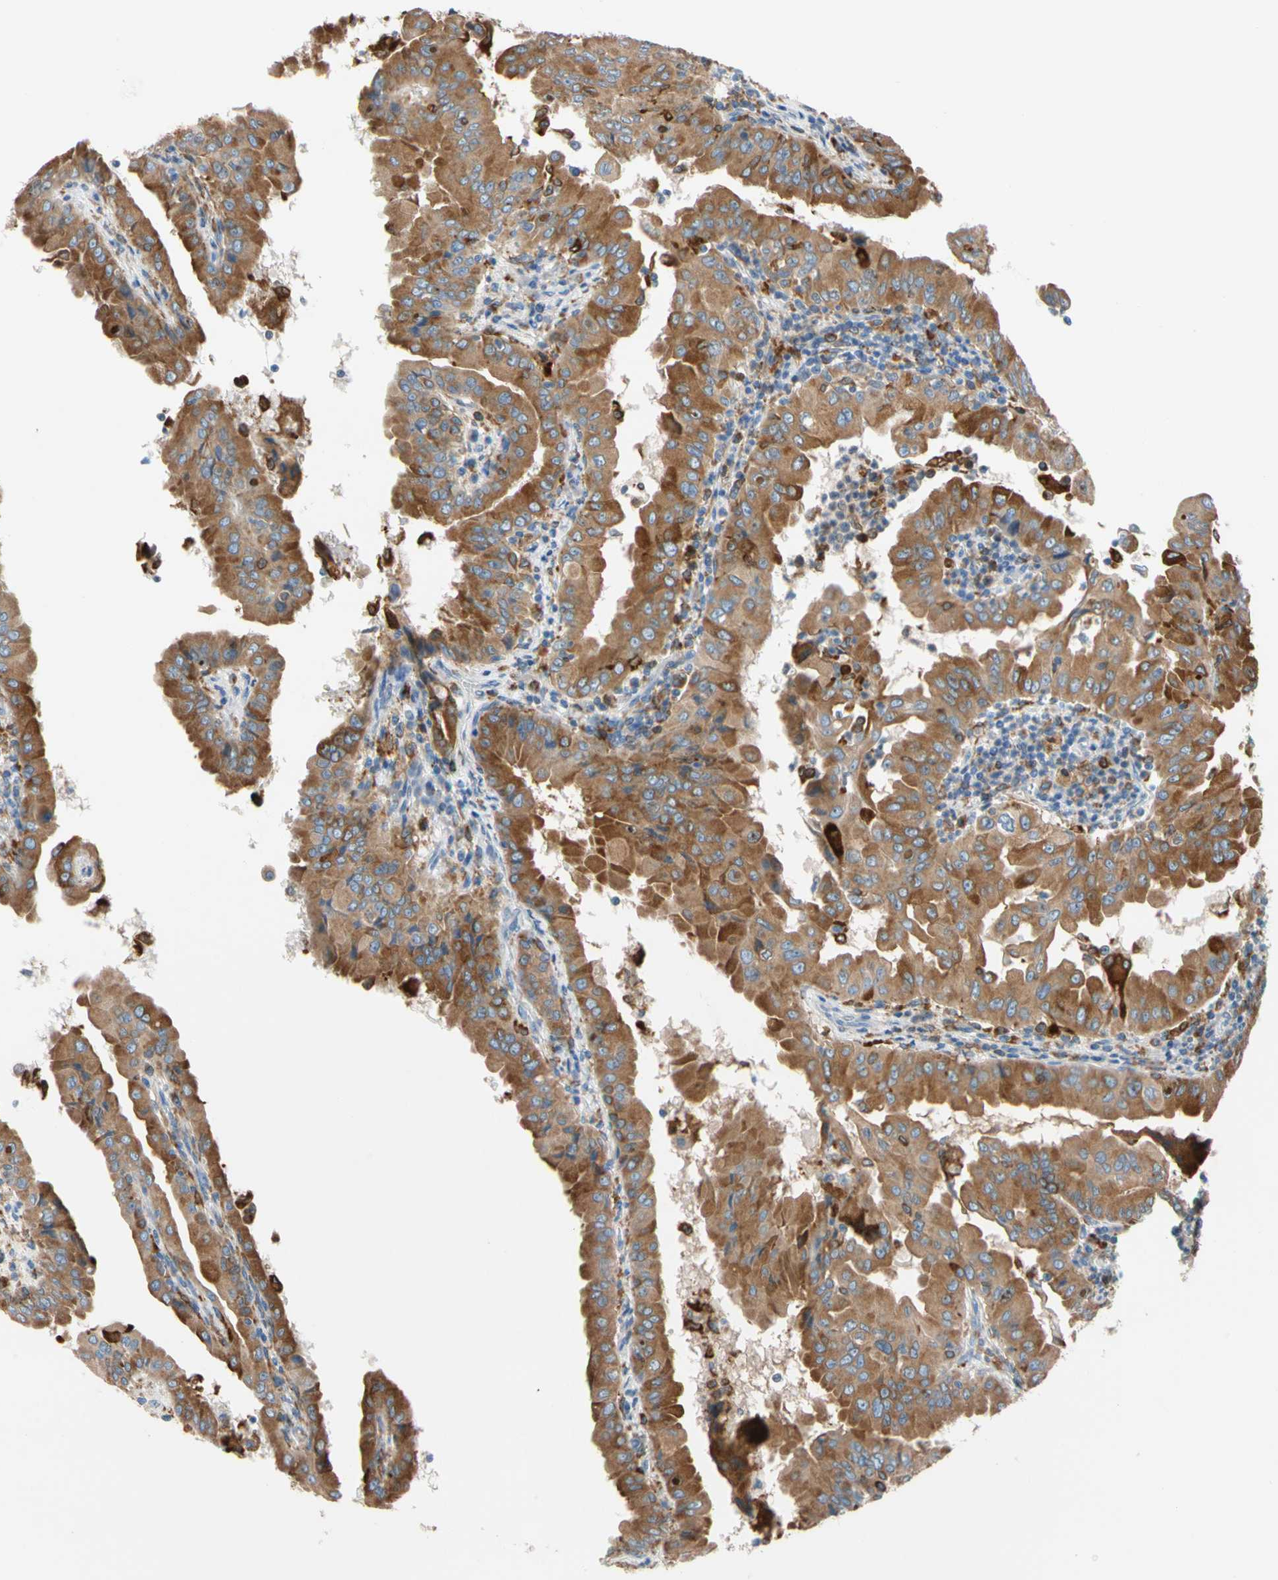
{"staining": {"intensity": "moderate", "quantity": ">75%", "location": "cytoplasmic/membranous"}, "tissue": "thyroid cancer", "cell_type": "Tumor cells", "image_type": "cancer", "snomed": [{"axis": "morphology", "description": "Papillary adenocarcinoma, NOS"}, {"axis": "topography", "description": "Thyroid gland"}], "caption": "A brown stain shows moderate cytoplasmic/membranous staining of a protein in thyroid papillary adenocarcinoma tumor cells. (Brightfield microscopy of DAB IHC at high magnification).", "gene": "LRPAP1", "patient": {"sex": "male", "age": 33}}